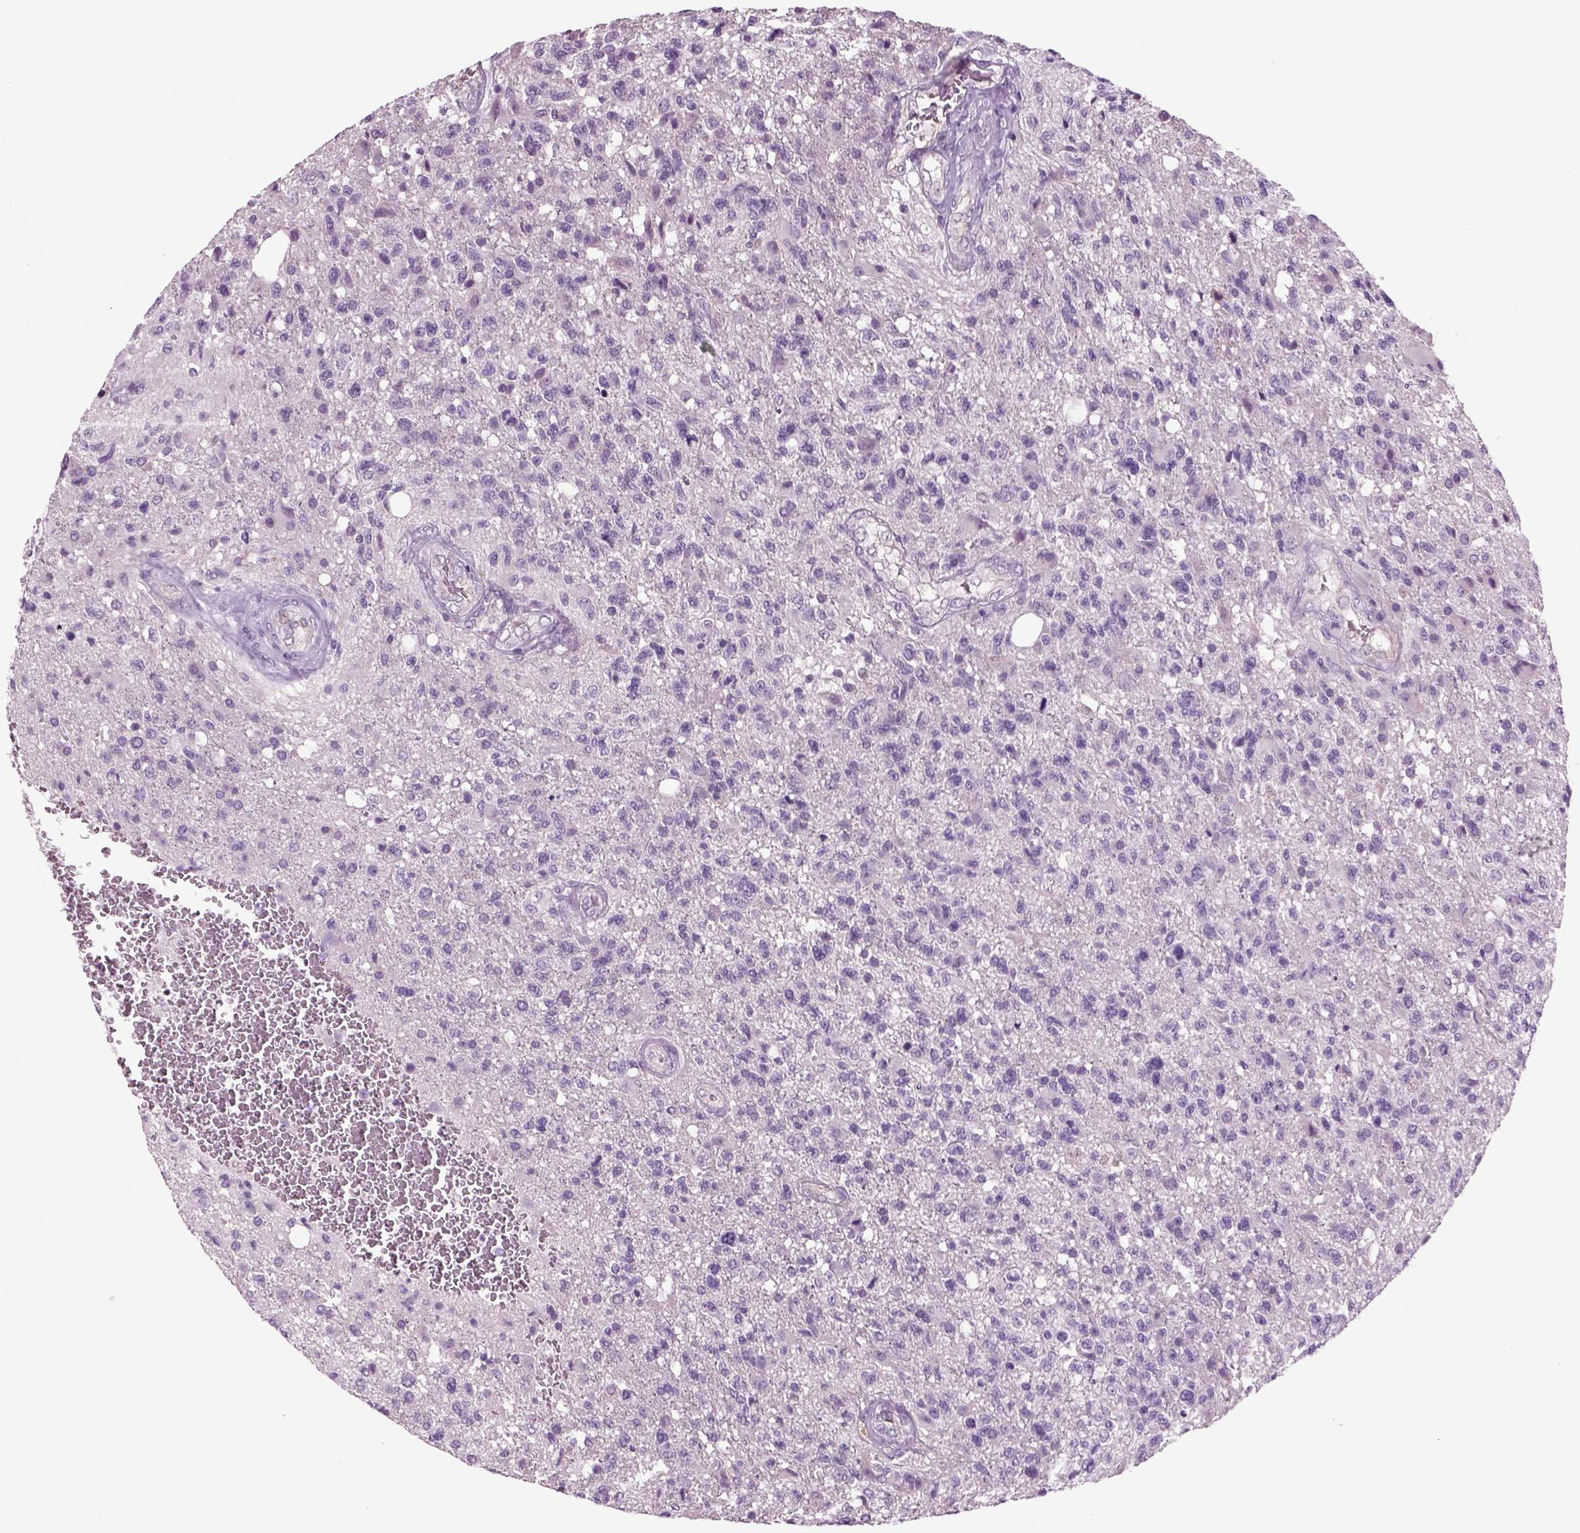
{"staining": {"intensity": "negative", "quantity": "none", "location": "none"}, "tissue": "glioma", "cell_type": "Tumor cells", "image_type": "cancer", "snomed": [{"axis": "morphology", "description": "Glioma, malignant, High grade"}, {"axis": "topography", "description": "Brain"}], "caption": "The photomicrograph reveals no significant positivity in tumor cells of glioma.", "gene": "COL9A2", "patient": {"sex": "male", "age": 56}}